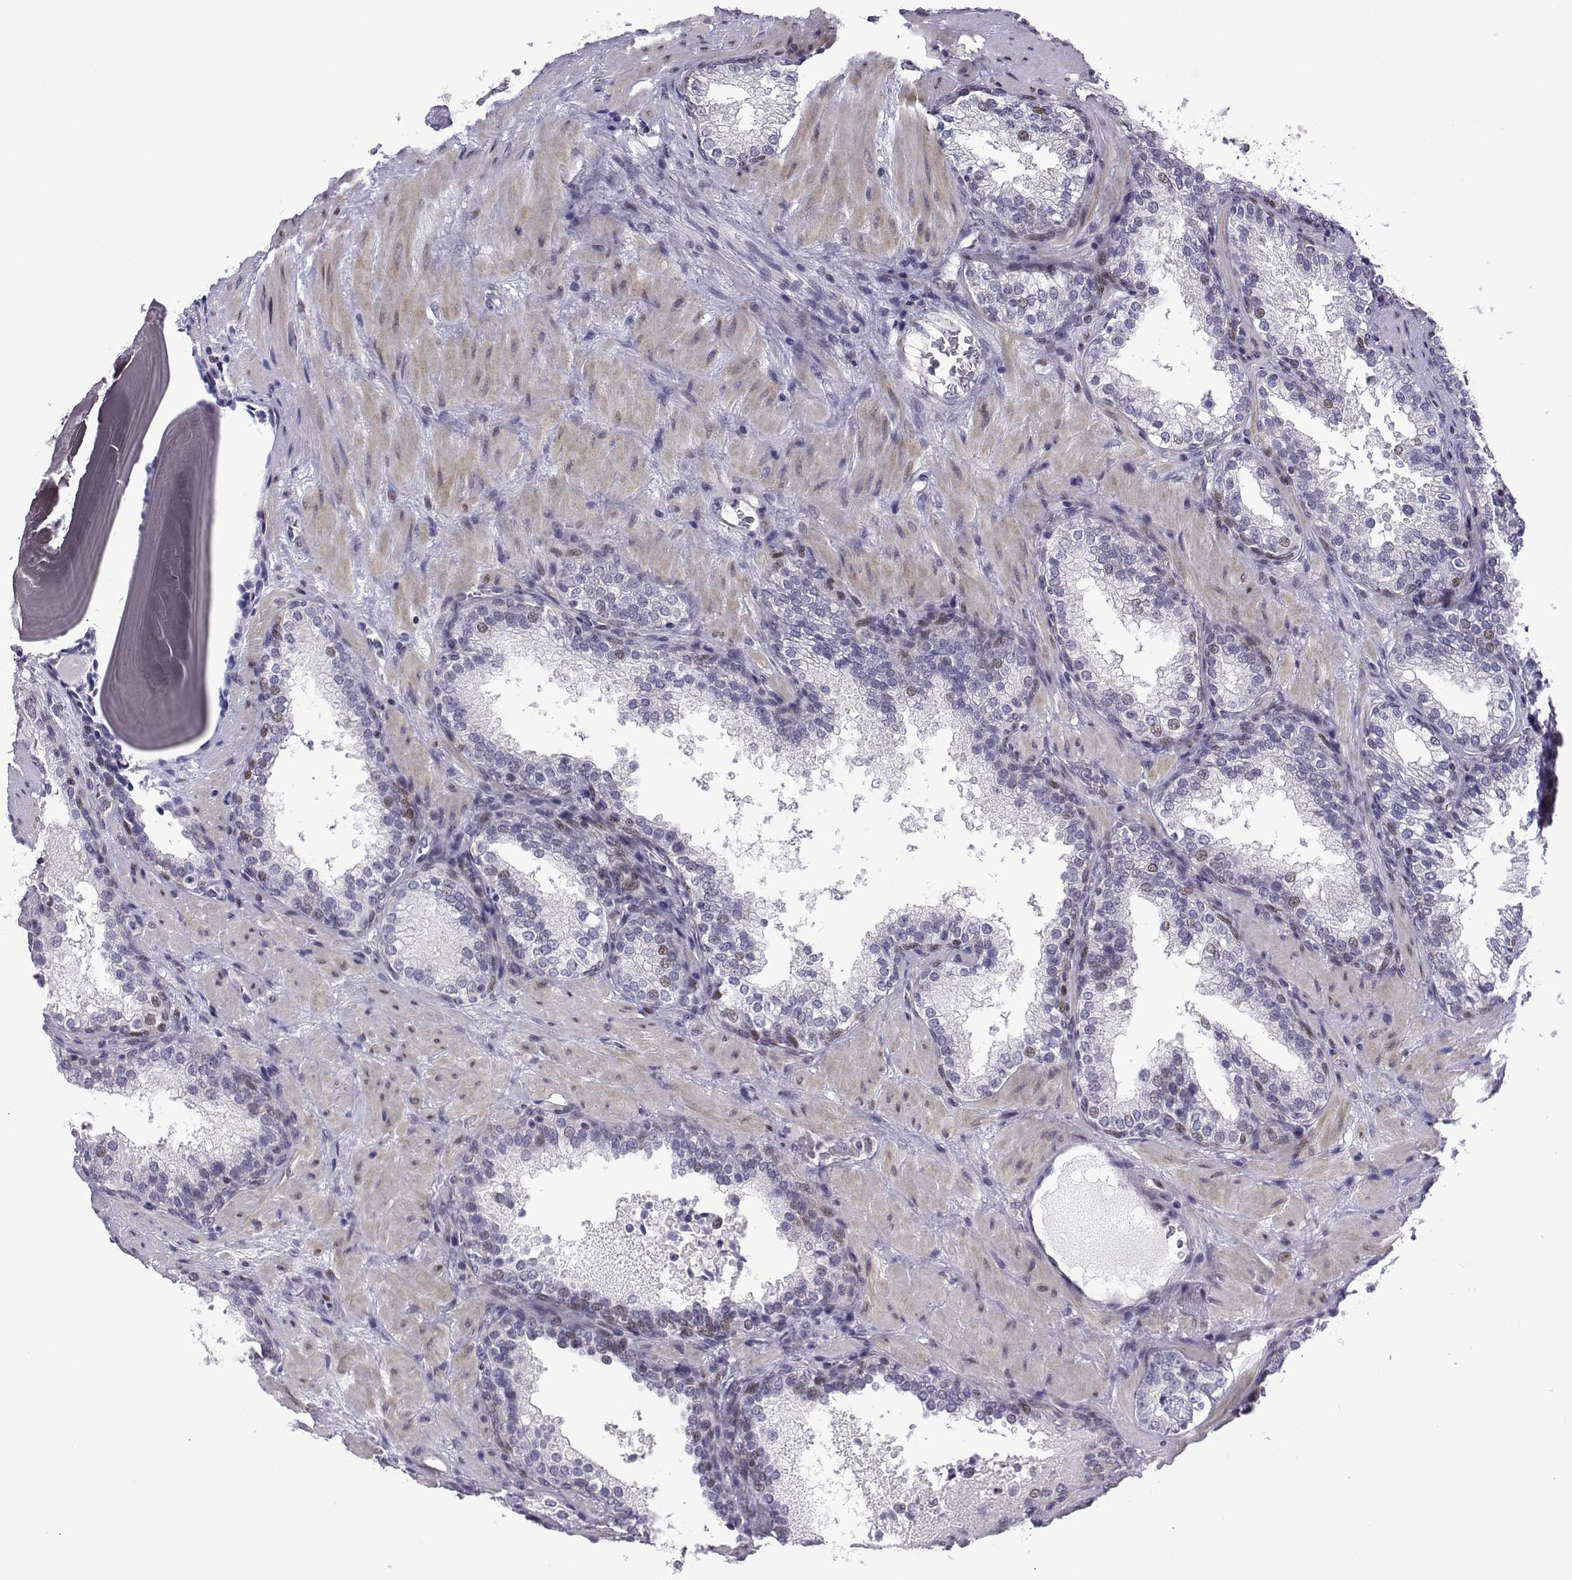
{"staining": {"intensity": "weak", "quantity": "<25%", "location": "nuclear"}, "tissue": "prostate cancer", "cell_type": "Tumor cells", "image_type": "cancer", "snomed": [{"axis": "morphology", "description": "Adenocarcinoma, Low grade"}, {"axis": "topography", "description": "Prostate"}], "caption": "The immunohistochemistry (IHC) photomicrograph has no significant positivity in tumor cells of prostate low-grade adenocarcinoma tissue.", "gene": "CFAP70", "patient": {"sex": "male", "age": 60}}